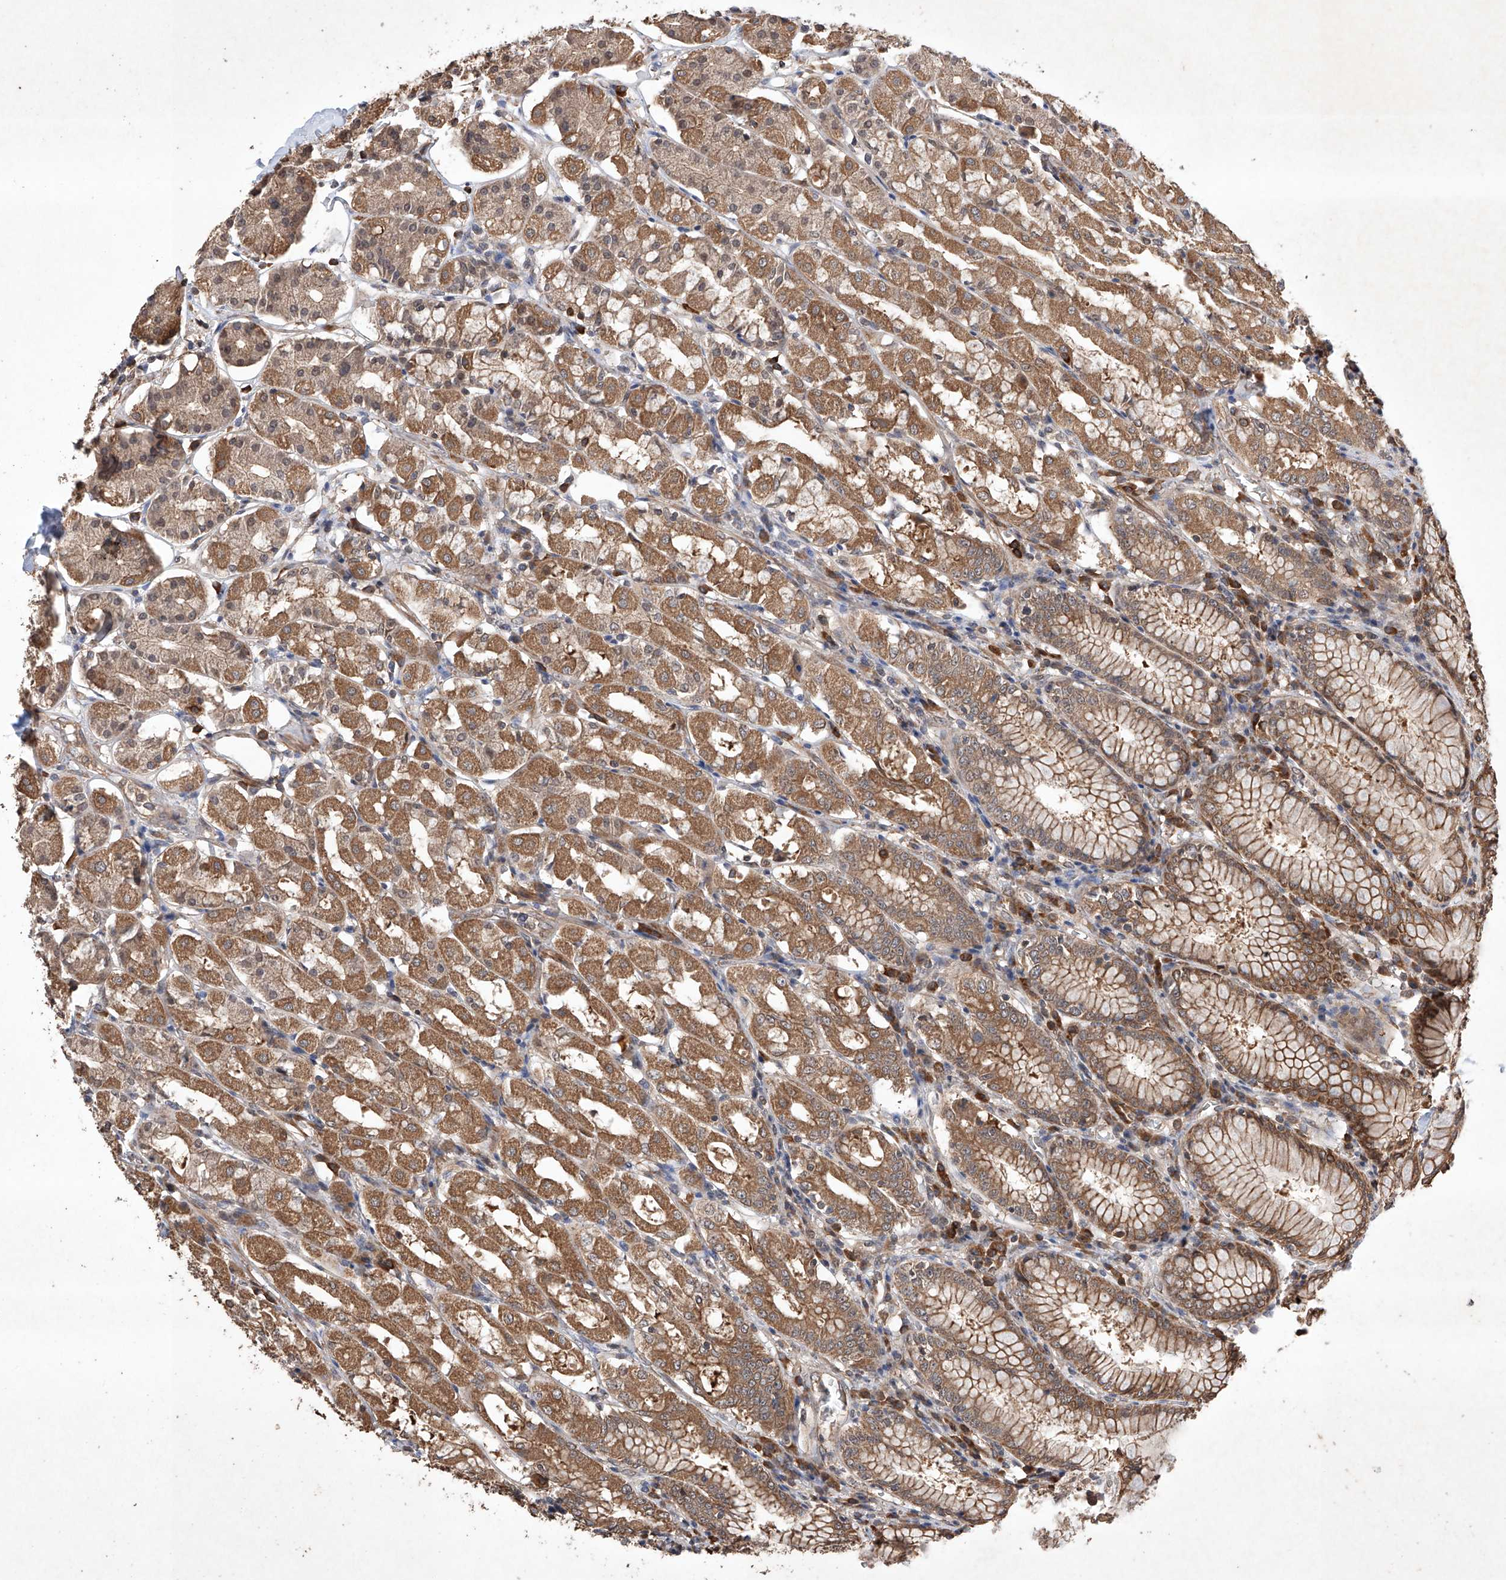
{"staining": {"intensity": "strong", "quantity": "25%-75%", "location": "cytoplasmic/membranous"}, "tissue": "stomach", "cell_type": "Glandular cells", "image_type": "normal", "snomed": [{"axis": "morphology", "description": "Normal tissue, NOS"}, {"axis": "topography", "description": "Stomach, lower"}], "caption": "An immunohistochemistry (IHC) photomicrograph of unremarkable tissue is shown. Protein staining in brown highlights strong cytoplasmic/membranous positivity in stomach within glandular cells.", "gene": "LURAP1", "patient": {"sex": "female", "age": 56}}